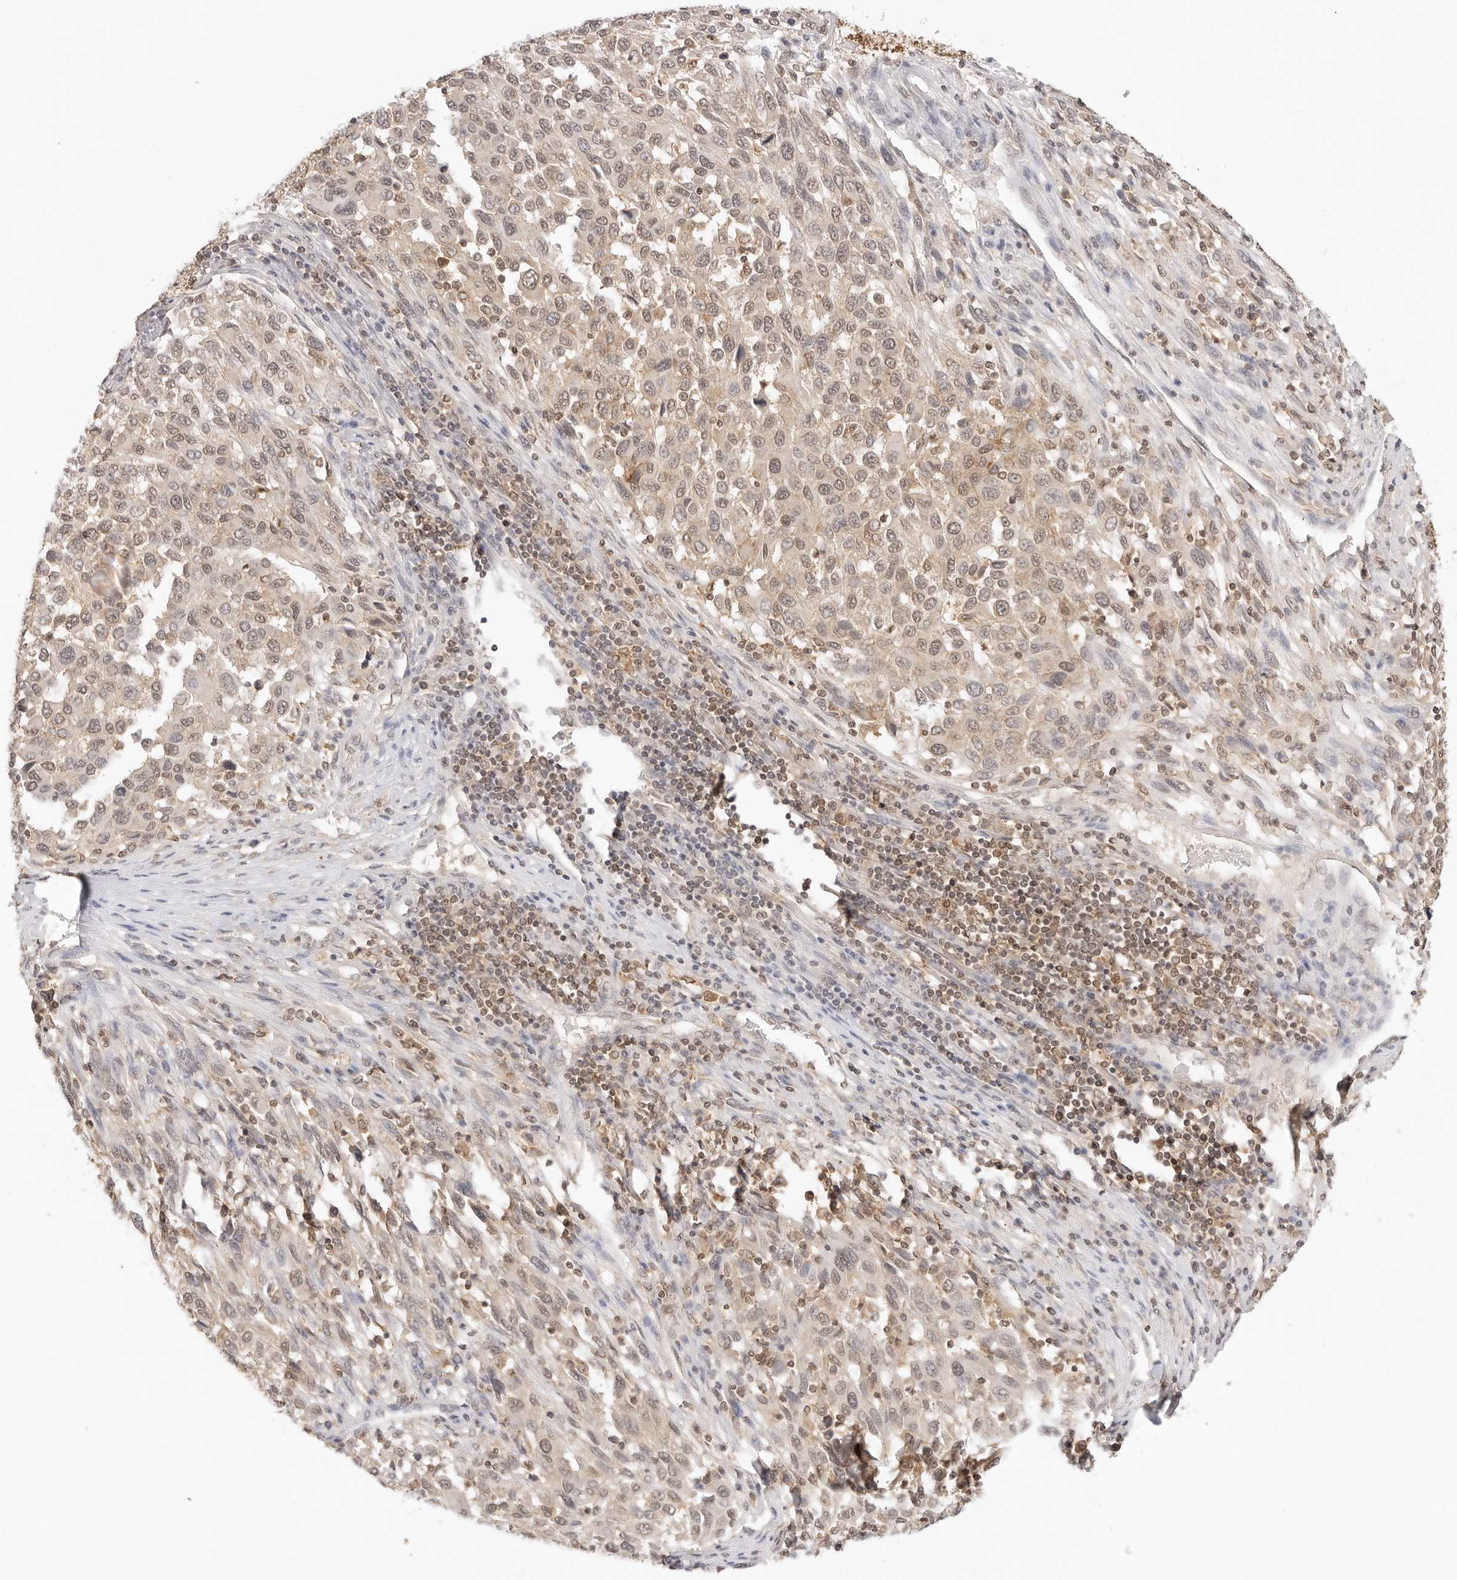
{"staining": {"intensity": "weak", "quantity": "25%-75%", "location": "cytoplasmic/membranous,nuclear"}, "tissue": "melanoma", "cell_type": "Tumor cells", "image_type": "cancer", "snomed": [{"axis": "morphology", "description": "Malignant melanoma, Metastatic site"}, {"axis": "topography", "description": "Lymph node"}], "caption": "Brown immunohistochemical staining in melanoma shows weak cytoplasmic/membranous and nuclear staining in about 25%-75% of tumor cells. Ihc stains the protein of interest in brown and the nuclei are stained blue.", "gene": "EPHA1", "patient": {"sex": "male", "age": 61}}